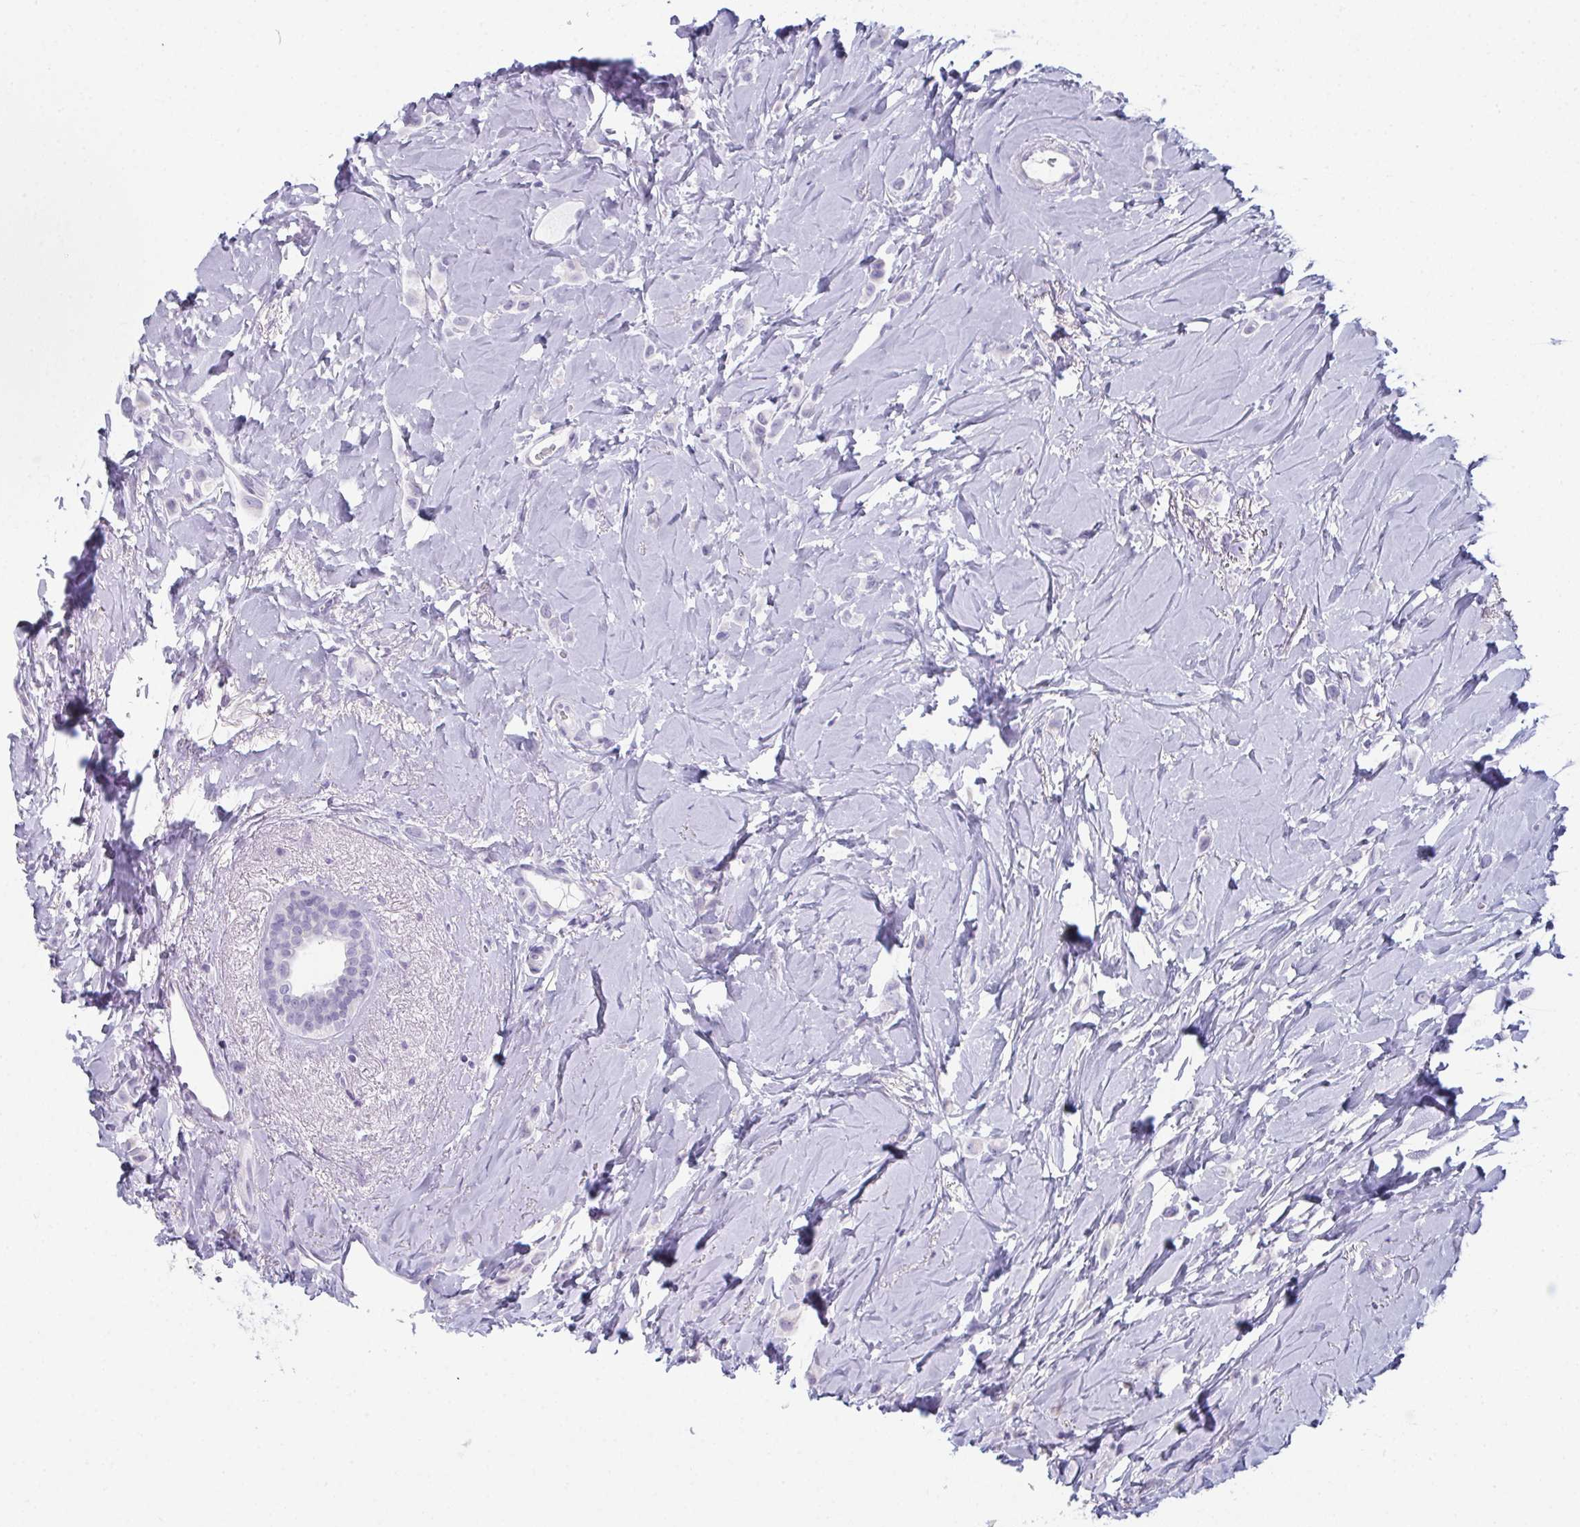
{"staining": {"intensity": "negative", "quantity": "none", "location": "none"}, "tissue": "breast cancer", "cell_type": "Tumor cells", "image_type": "cancer", "snomed": [{"axis": "morphology", "description": "Lobular carcinoma"}, {"axis": "topography", "description": "Breast"}], "caption": "A micrograph of human breast lobular carcinoma is negative for staining in tumor cells. Nuclei are stained in blue.", "gene": "ENKUR", "patient": {"sex": "female", "age": 66}}